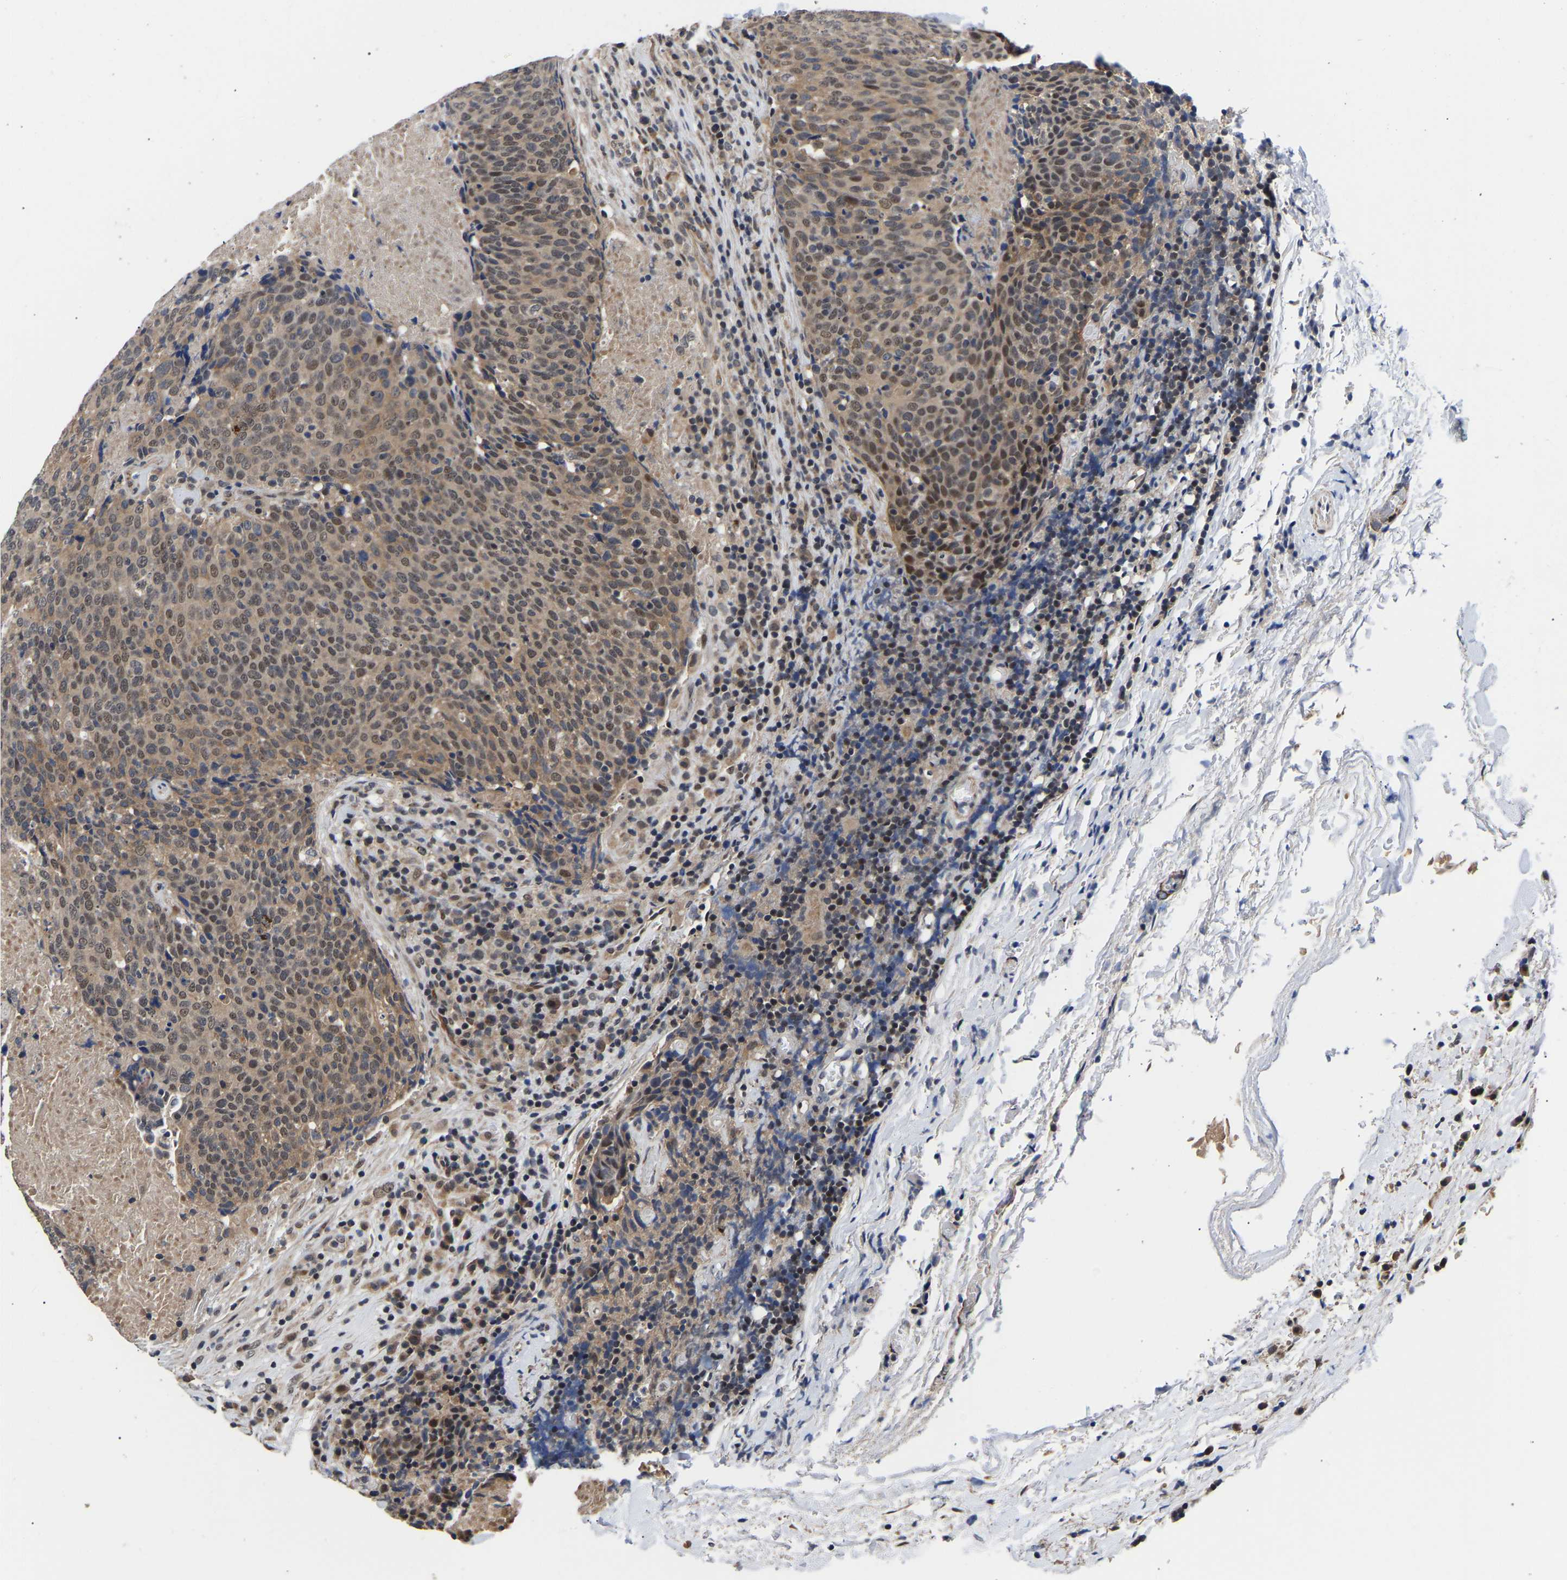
{"staining": {"intensity": "moderate", "quantity": ">75%", "location": "cytoplasmic/membranous,nuclear"}, "tissue": "head and neck cancer", "cell_type": "Tumor cells", "image_type": "cancer", "snomed": [{"axis": "morphology", "description": "Squamous cell carcinoma, NOS"}, {"axis": "morphology", "description": "Squamous cell carcinoma, metastatic, NOS"}, {"axis": "topography", "description": "Lymph node"}, {"axis": "topography", "description": "Head-Neck"}], "caption": "Immunohistochemical staining of head and neck squamous cell carcinoma shows moderate cytoplasmic/membranous and nuclear protein positivity in about >75% of tumor cells.", "gene": "METTL16", "patient": {"sex": "male", "age": 62}}